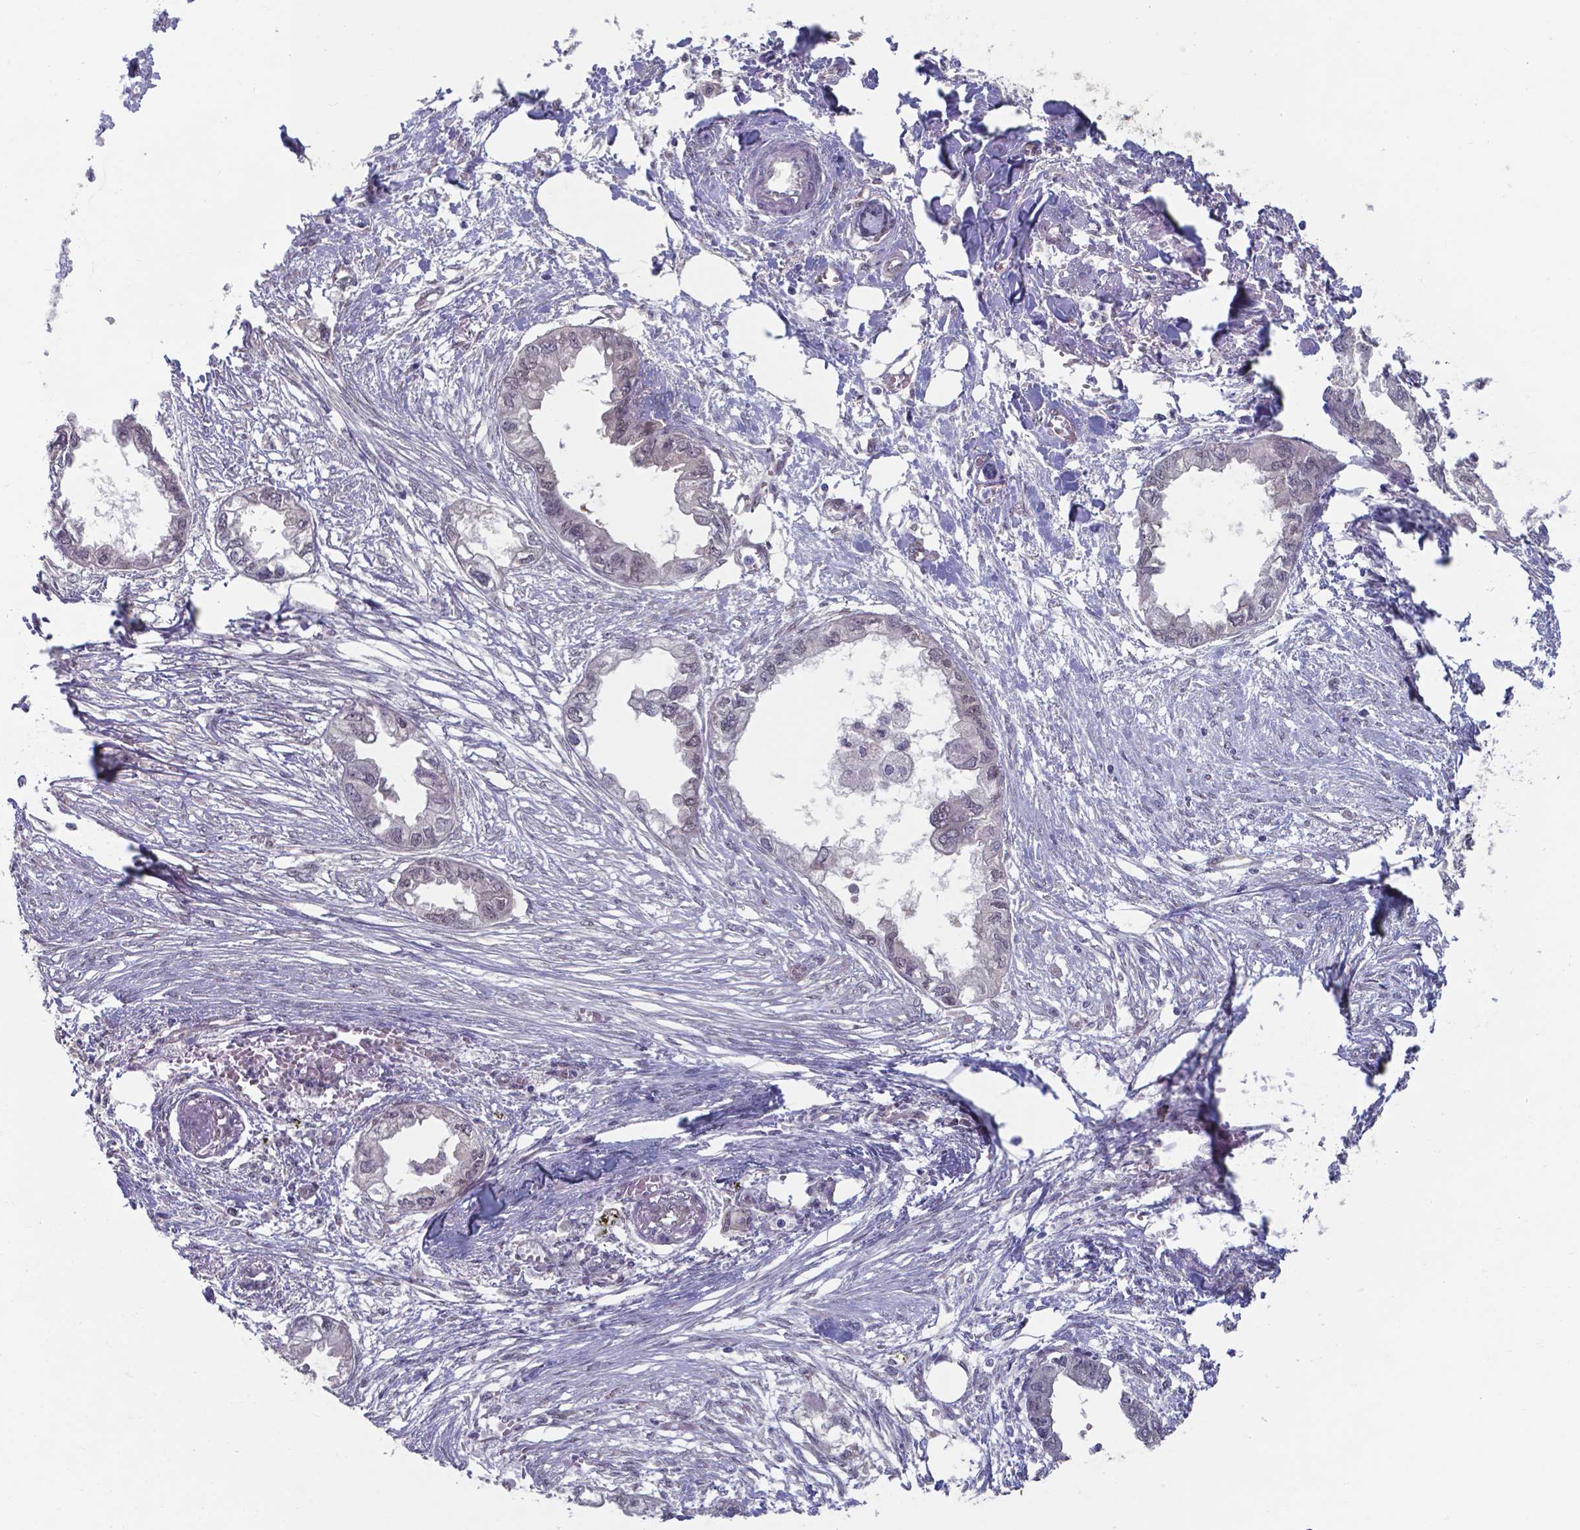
{"staining": {"intensity": "weak", "quantity": "<25%", "location": "cytoplasmic/membranous,nuclear"}, "tissue": "endometrial cancer", "cell_type": "Tumor cells", "image_type": "cancer", "snomed": [{"axis": "morphology", "description": "Adenocarcinoma, NOS"}, {"axis": "morphology", "description": "Adenocarcinoma, metastatic, NOS"}, {"axis": "topography", "description": "Adipose tissue"}, {"axis": "topography", "description": "Endometrium"}], "caption": "Tumor cells are negative for brown protein staining in endometrial cancer. (DAB immunohistochemistry visualized using brightfield microscopy, high magnification).", "gene": "UBE2E2", "patient": {"sex": "female", "age": 67}}